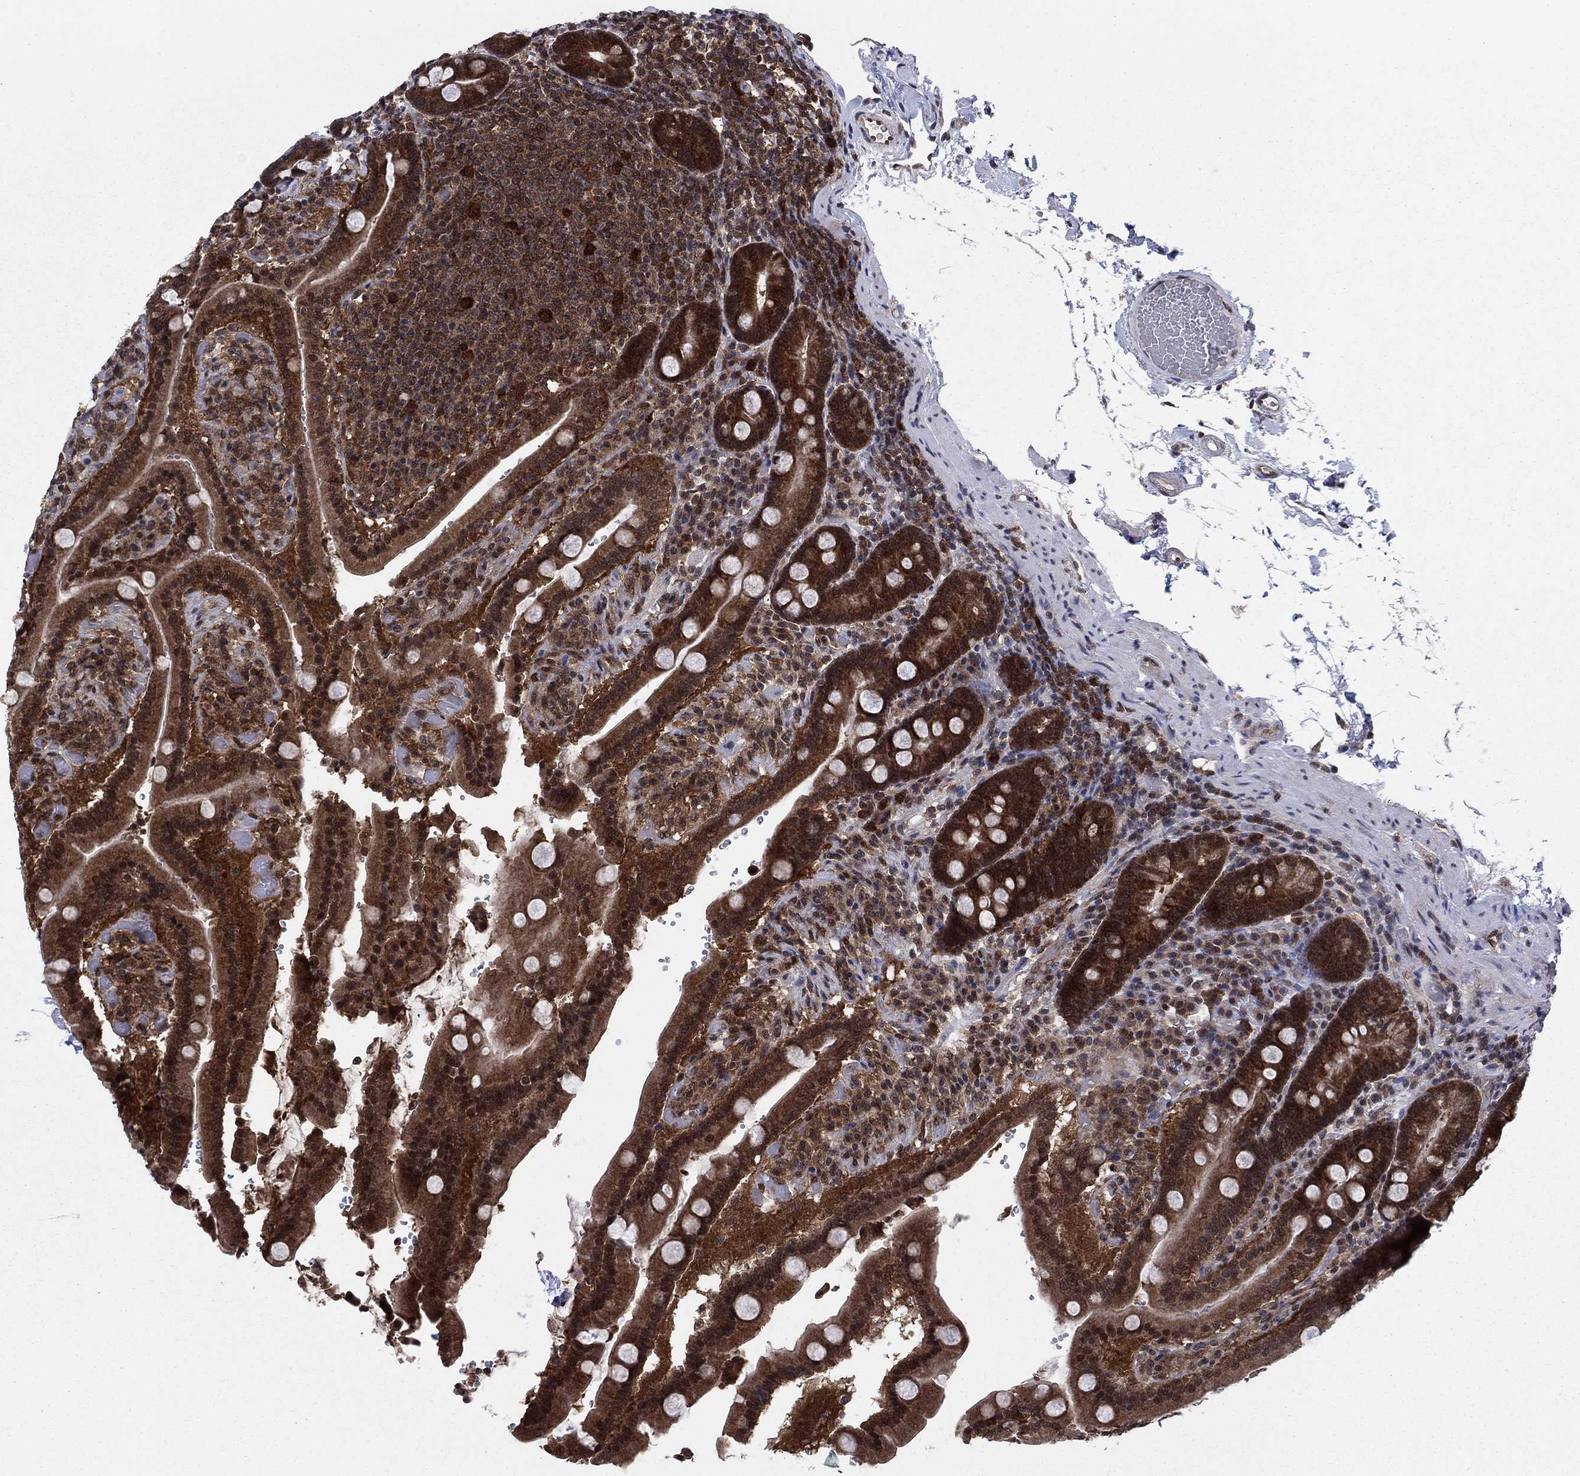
{"staining": {"intensity": "strong", "quantity": ">75%", "location": "cytoplasmic/membranous"}, "tissue": "duodenum", "cell_type": "Glandular cells", "image_type": "normal", "snomed": [{"axis": "morphology", "description": "Normal tissue, NOS"}, {"axis": "topography", "description": "Duodenum"}], "caption": "Immunohistochemistry (IHC) of normal human duodenum exhibits high levels of strong cytoplasmic/membranous positivity in approximately >75% of glandular cells. Using DAB (brown) and hematoxylin (blue) stains, captured at high magnification using brightfield microscopy.", "gene": "DNAJA1", "patient": {"sex": "female", "age": 62}}